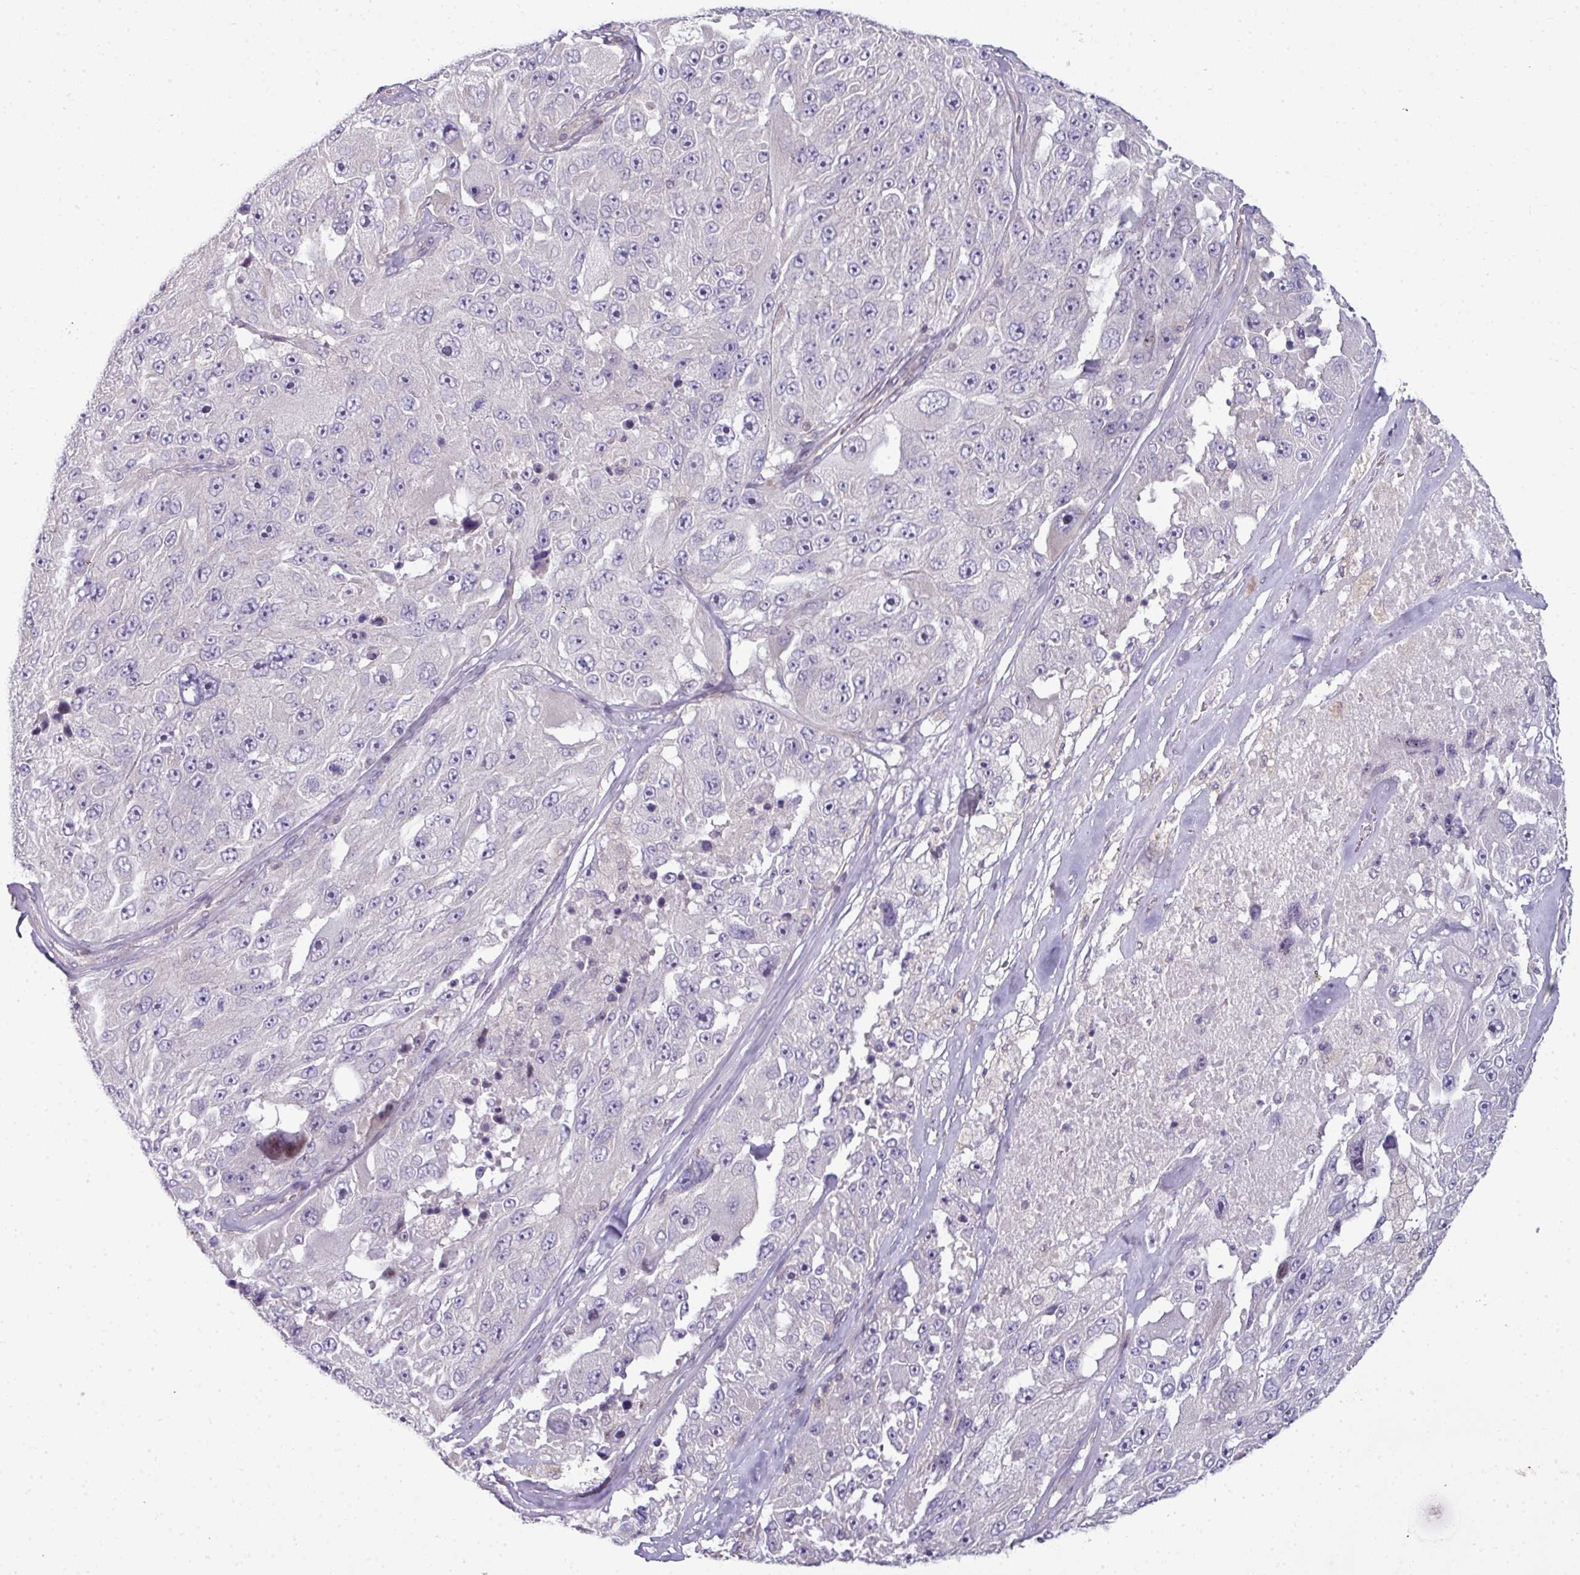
{"staining": {"intensity": "negative", "quantity": "none", "location": "none"}, "tissue": "melanoma", "cell_type": "Tumor cells", "image_type": "cancer", "snomed": [{"axis": "morphology", "description": "Malignant melanoma, Metastatic site"}, {"axis": "topography", "description": "Lymph node"}], "caption": "Melanoma stained for a protein using immunohistochemistry reveals no positivity tumor cells.", "gene": "STAT5A", "patient": {"sex": "male", "age": 62}}